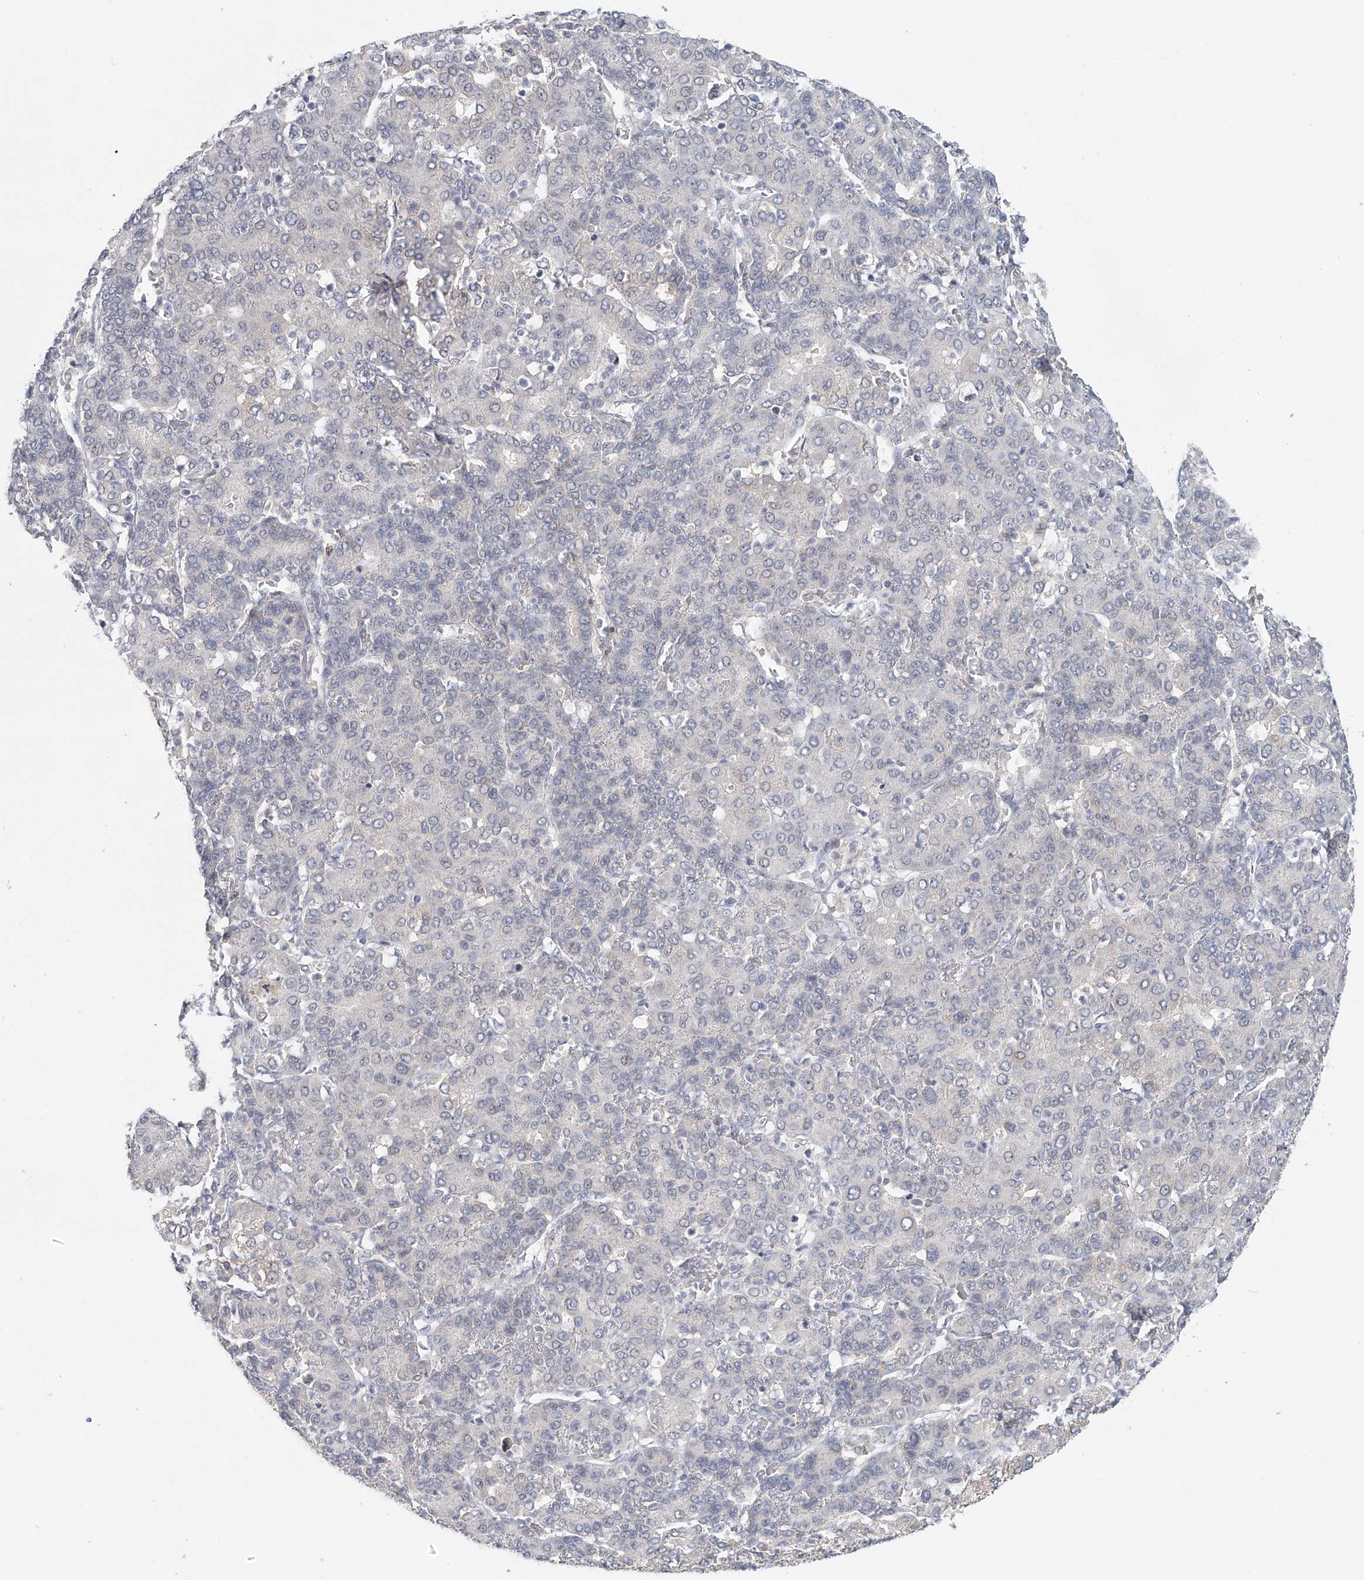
{"staining": {"intensity": "negative", "quantity": "none", "location": "none"}, "tissue": "liver cancer", "cell_type": "Tumor cells", "image_type": "cancer", "snomed": [{"axis": "morphology", "description": "Carcinoma, Hepatocellular, NOS"}, {"axis": "topography", "description": "Liver"}], "caption": "This is a histopathology image of IHC staining of liver cancer (hepatocellular carcinoma), which shows no positivity in tumor cells.", "gene": "DDX43", "patient": {"sex": "male", "age": 65}}